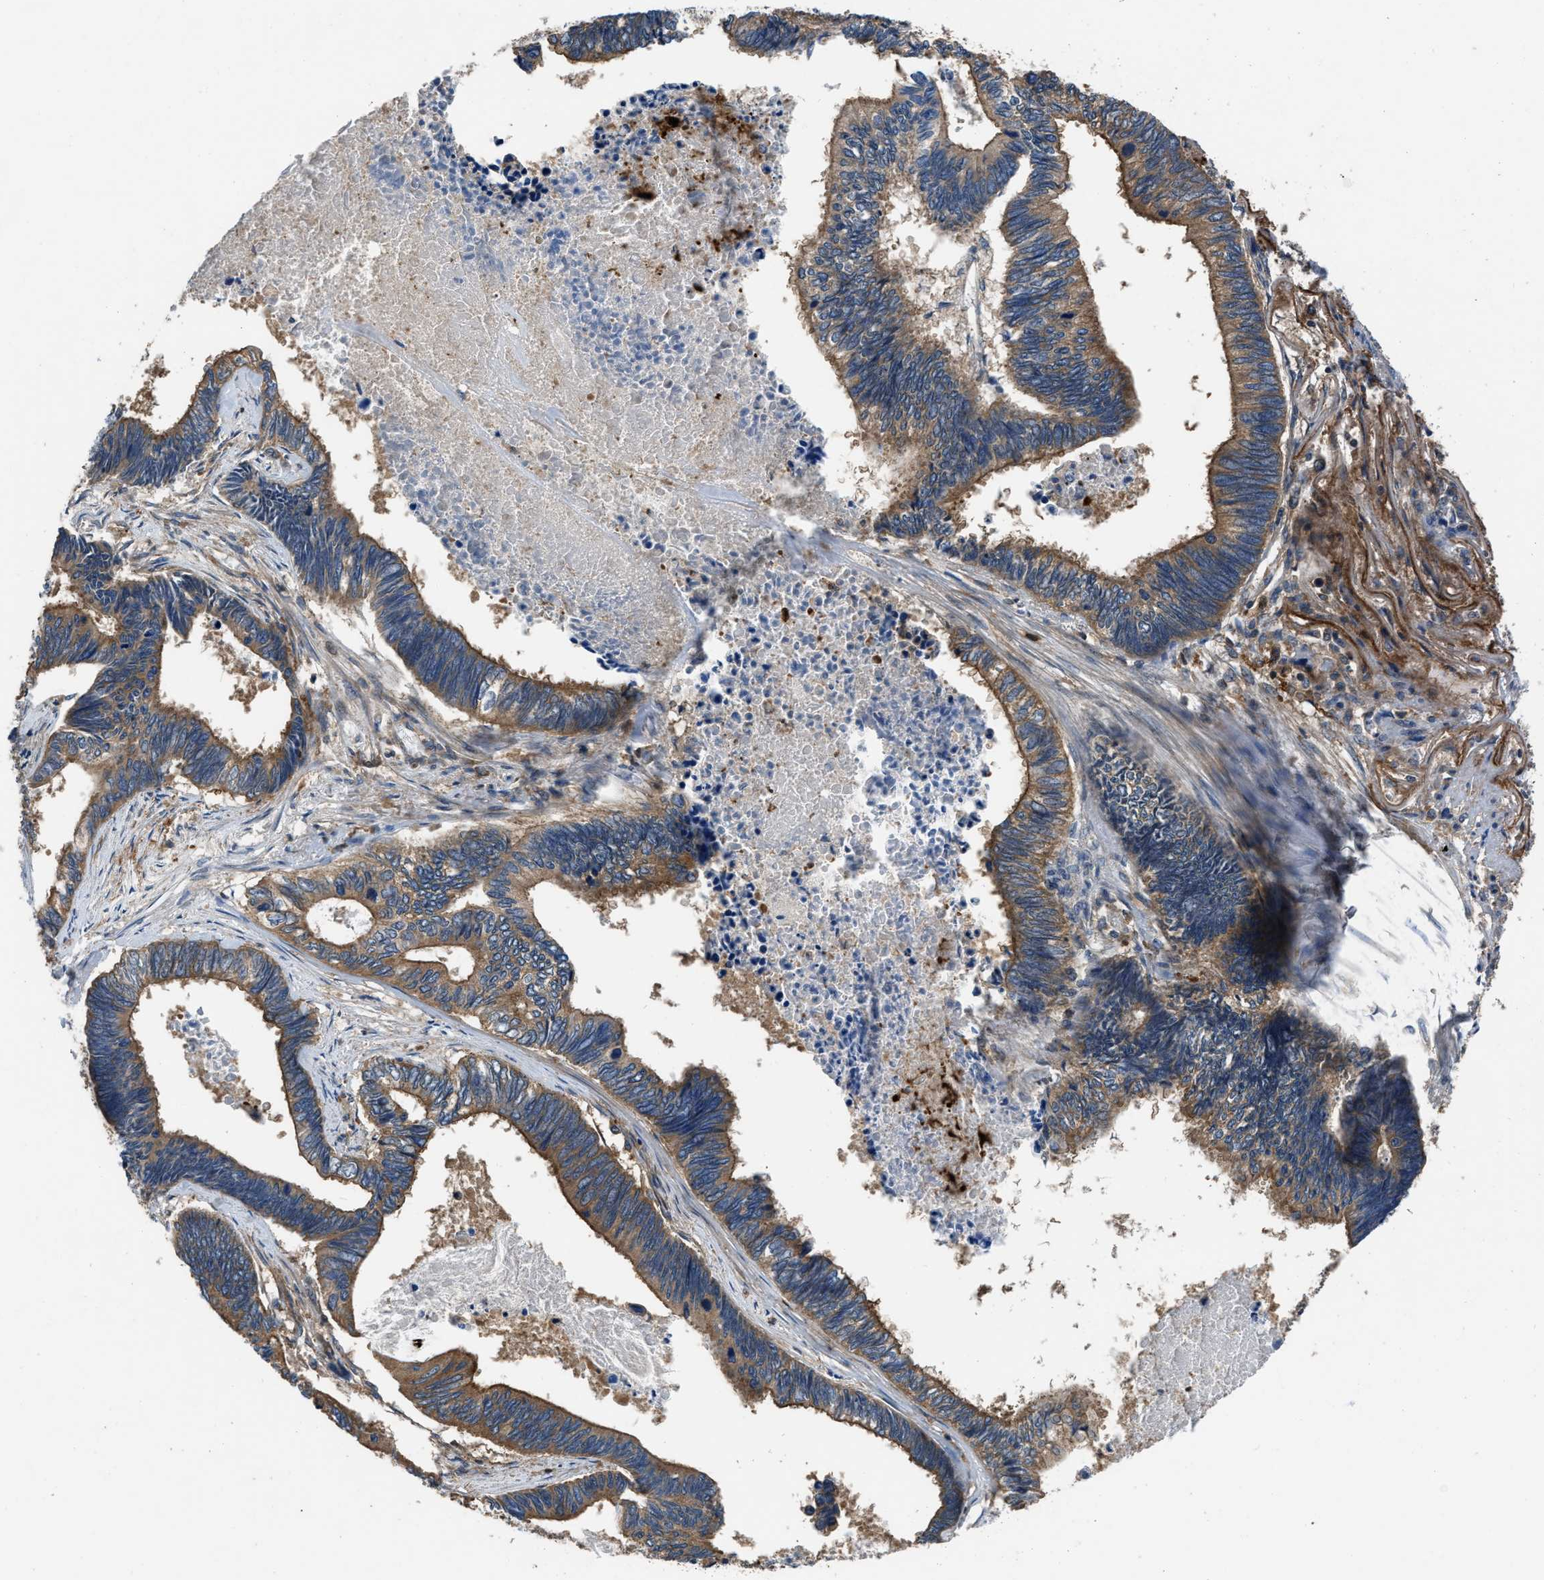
{"staining": {"intensity": "strong", "quantity": ">75%", "location": "cytoplasmic/membranous"}, "tissue": "pancreatic cancer", "cell_type": "Tumor cells", "image_type": "cancer", "snomed": [{"axis": "morphology", "description": "Adenocarcinoma, NOS"}, {"axis": "topography", "description": "Pancreas"}], "caption": "Pancreatic cancer (adenocarcinoma) stained with a protein marker demonstrates strong staining in tumor cells.", "gene": "USP25", "patient": {"sex": "female", "age": 70}}